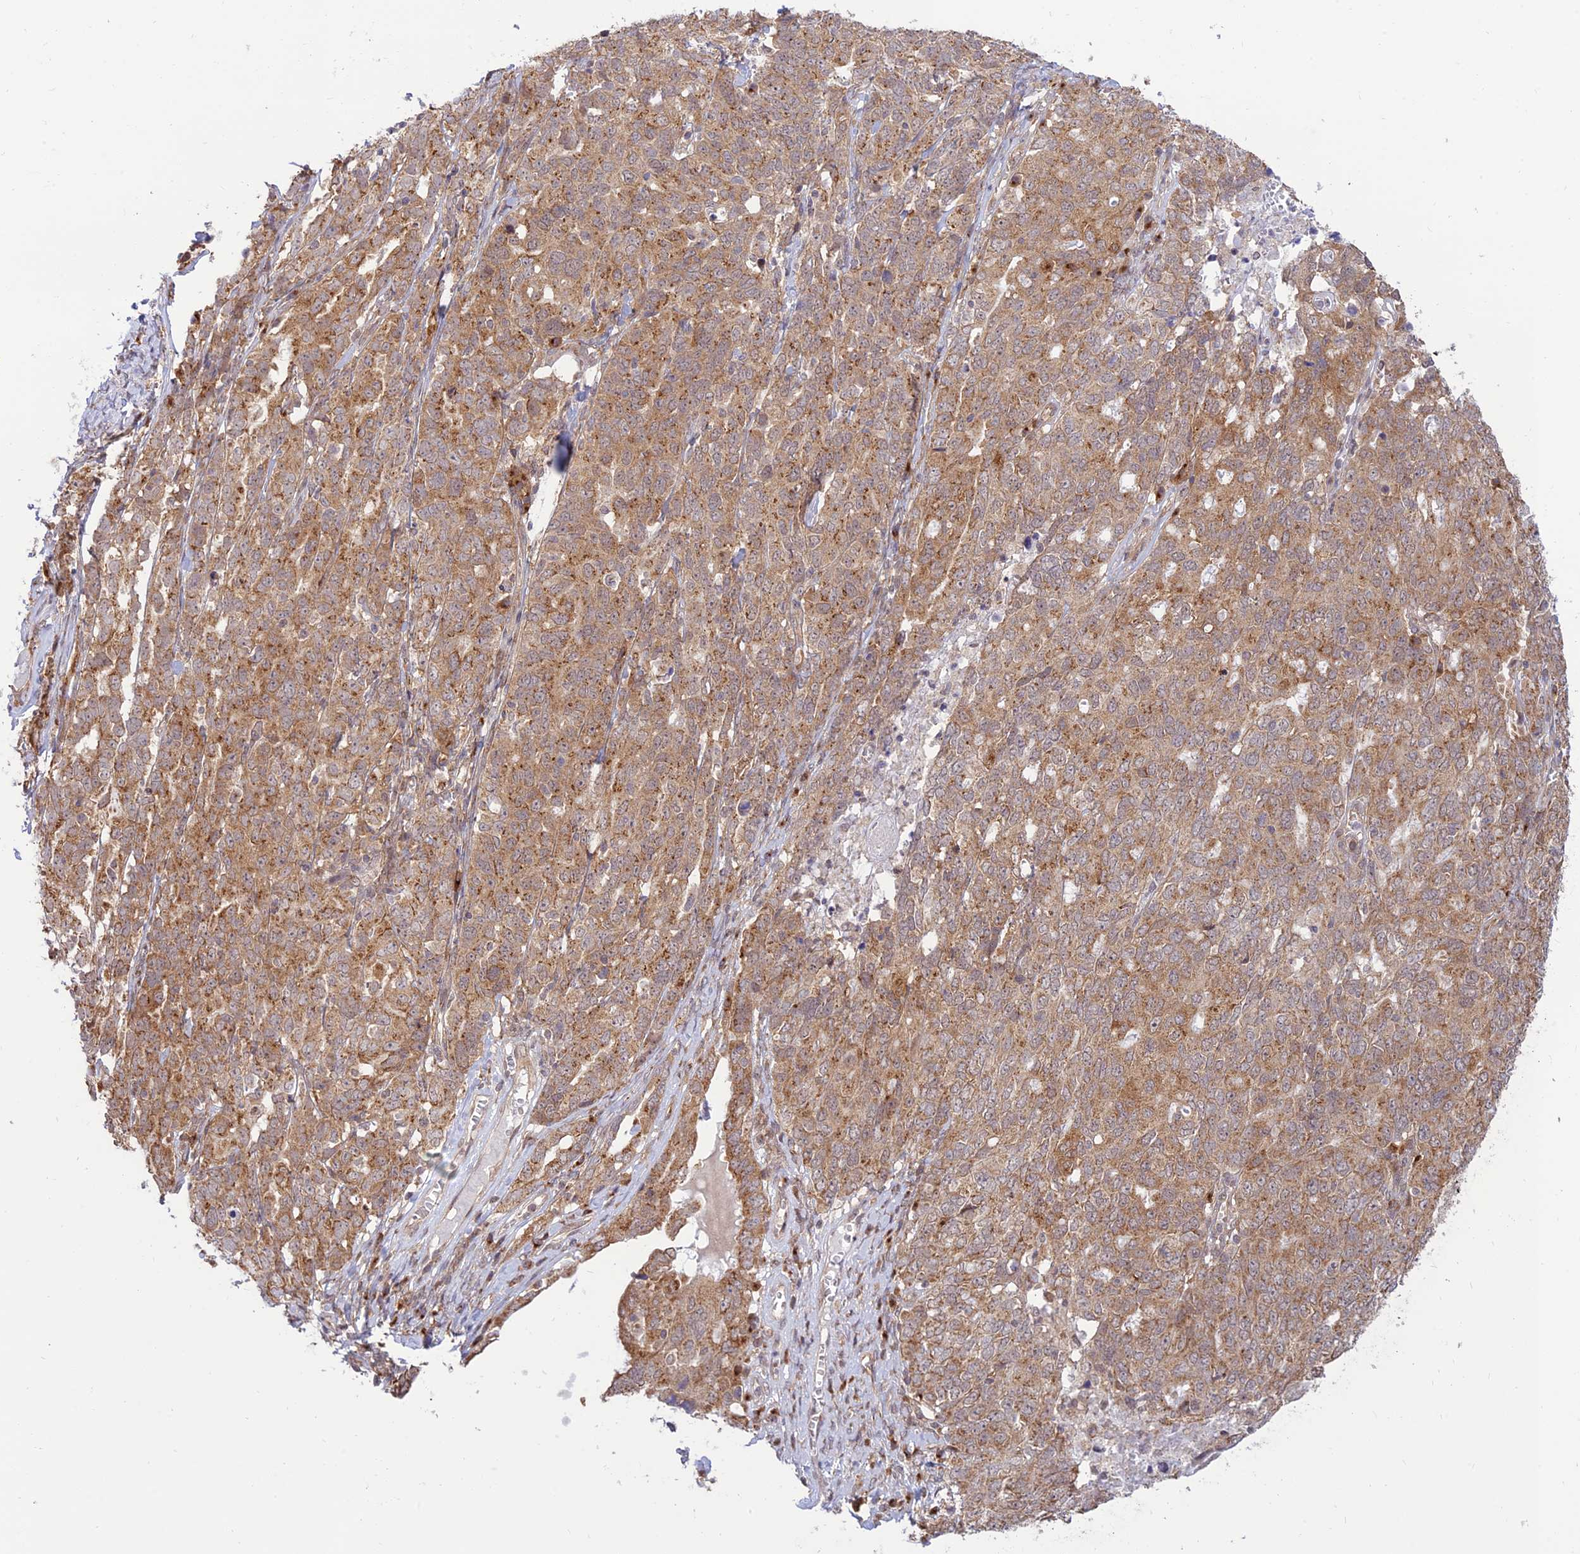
{"staining": {"intensity": "moderate", "quantity": ">75%", "location": "cytoplasmic/membranous"}, "tissue": "ovarian cancer", "cell_type": "Tumor cells", "image_type": "cancer", "snomed": [{"axis": "morphology", "description": "Carcinoma, endometroid"}, {"axis": "topography", "description": "Ovary"}], "caption": "Tumor cells show medium levels of moderate cytoplasmic/membranous expression in approximately >75% of cells in endometroid carcinoma (ovarian).", "gene": "GOLGA3", "patient": {"sex": "female", "age": 62}}